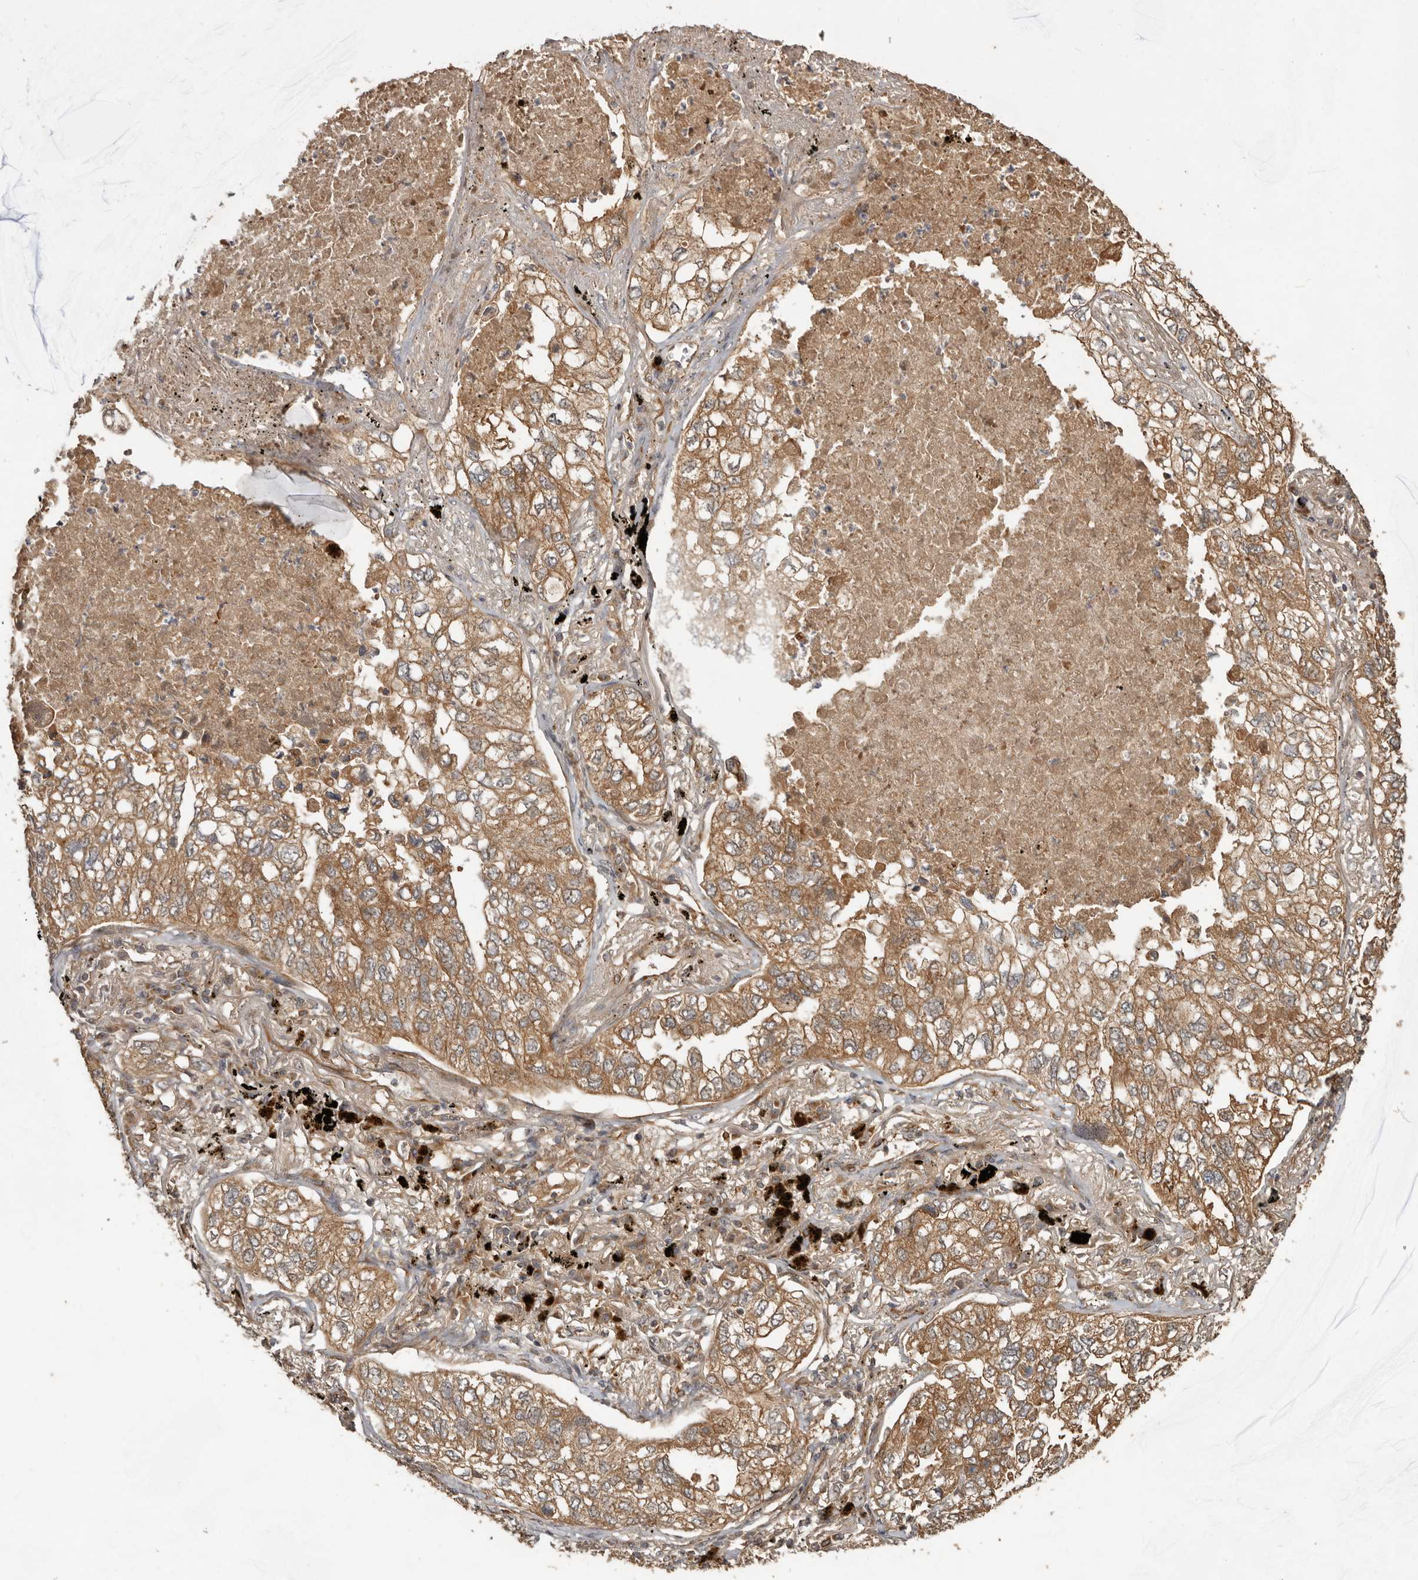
{"staining": {"intensity": "moderate", "quantity": ">75%", "location": "cytoplasmic/membranous"}, "tissue": "lung cancer", "cell_type": "Tumor cells", "image_type": "cancer", "snomed": [{"axis": "morphology", "description": "Adenocarcinoma, NOS"}, {"axis": "topography", "description": "Lung"}], "caption": "A brown stain labels moderate cytoplasmic/membranous positivity of a protein in adenocarcinoma (lung) tumor cells.", "gene": "STK36", "patient": {"sex": "male", "age": 65}}